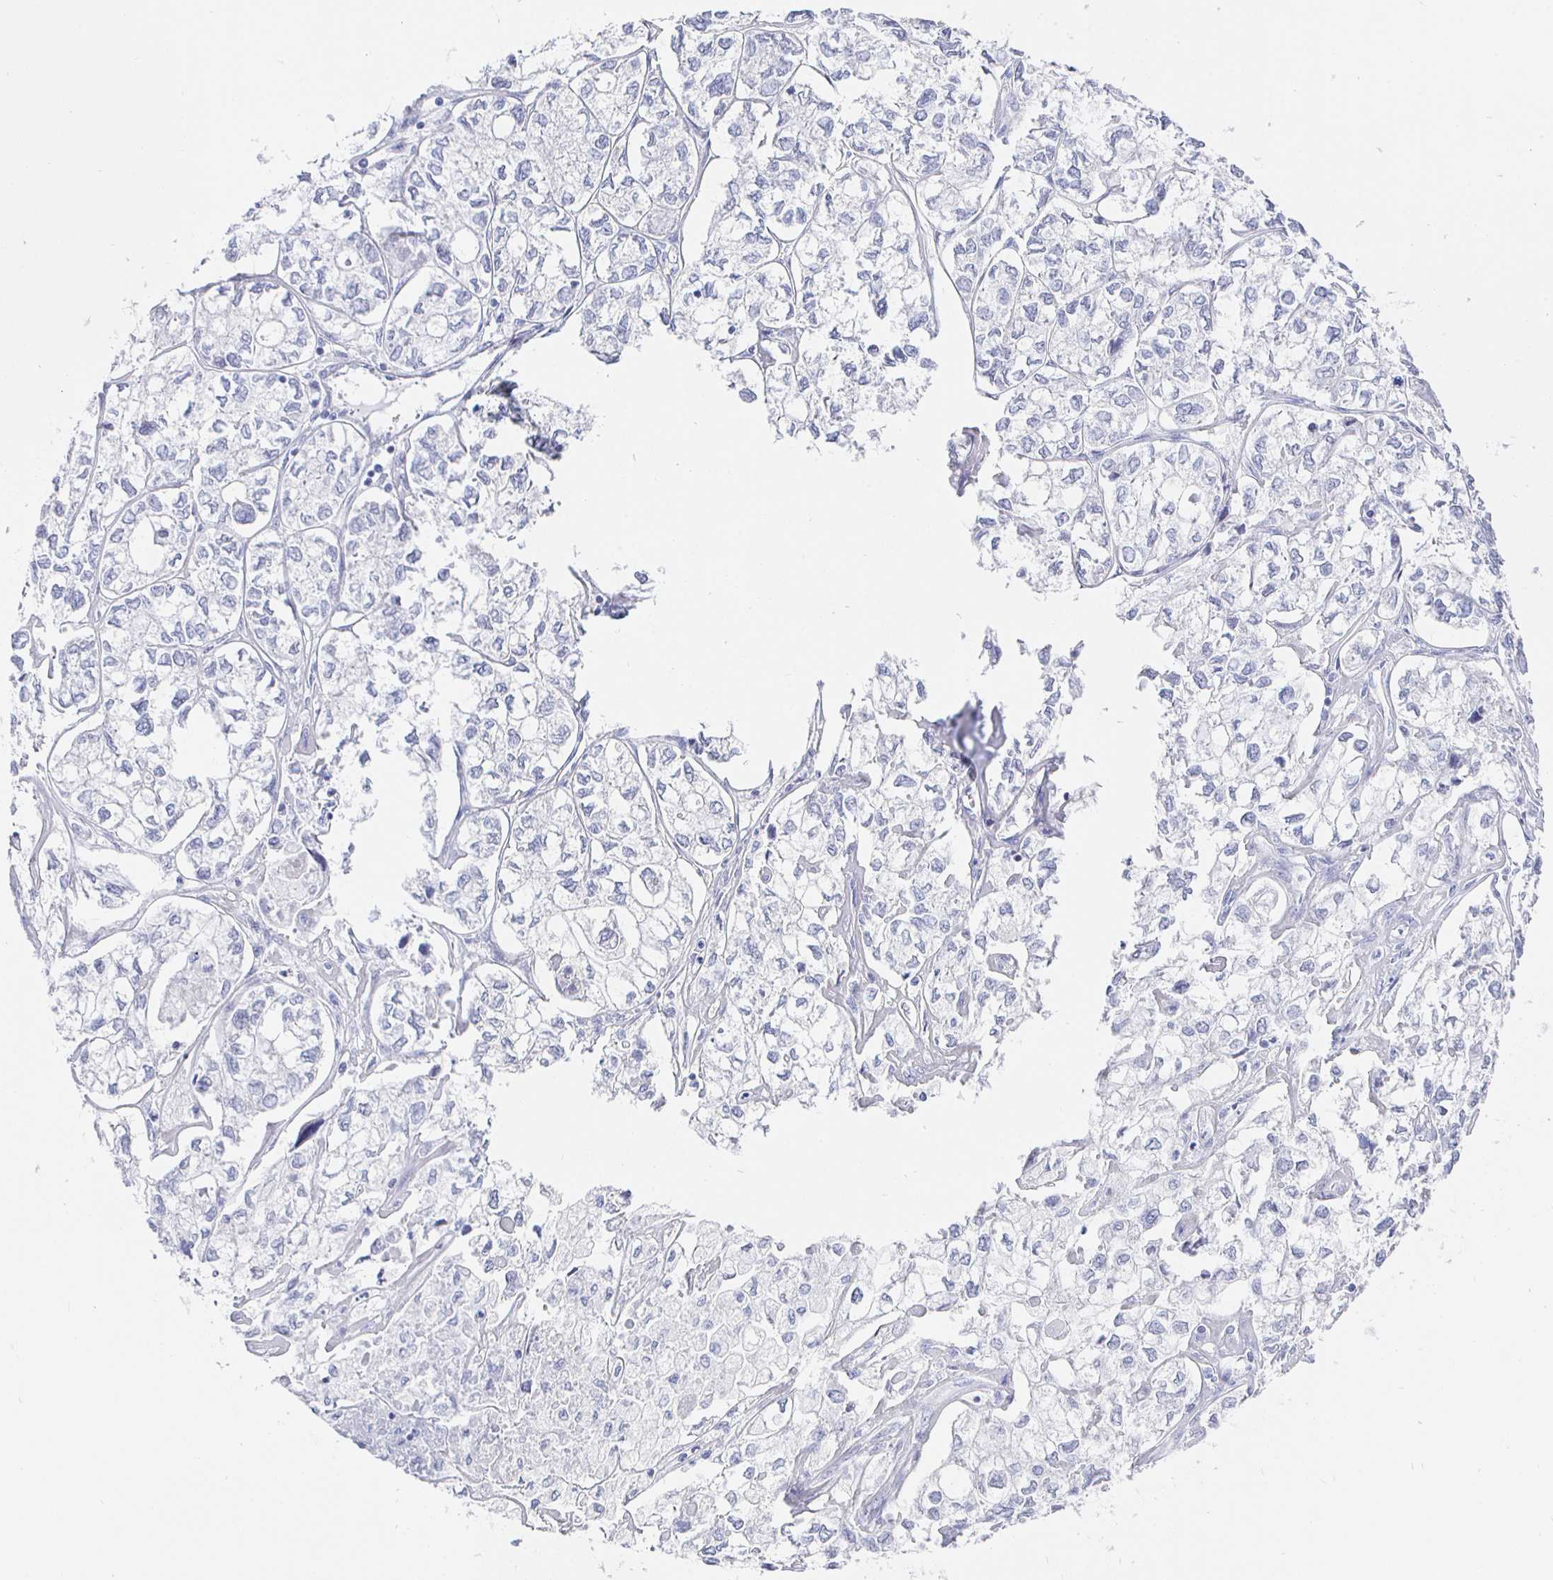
{"staining": {"intensity": "negative", "quantity": "none", "location": "none"}, "tissue": "ovarian cancer", "cell_type": "Tumor cells", "image_type": "cancer", "snomed": [{"axis": "morphology", "description": "Carcinoma, endometroid"}, {"axis": "topography", "description": "Ovary"}], "caption": "Immunohistochemistry (IHC) histopathology image of neoplastic tissue: ovarian cancer stained with DAB displays no significant protein expression in tumor cells. Nuclei are stained in blue.", "gene": "CR2", "patient": {"sex": "female", "age": 64}}